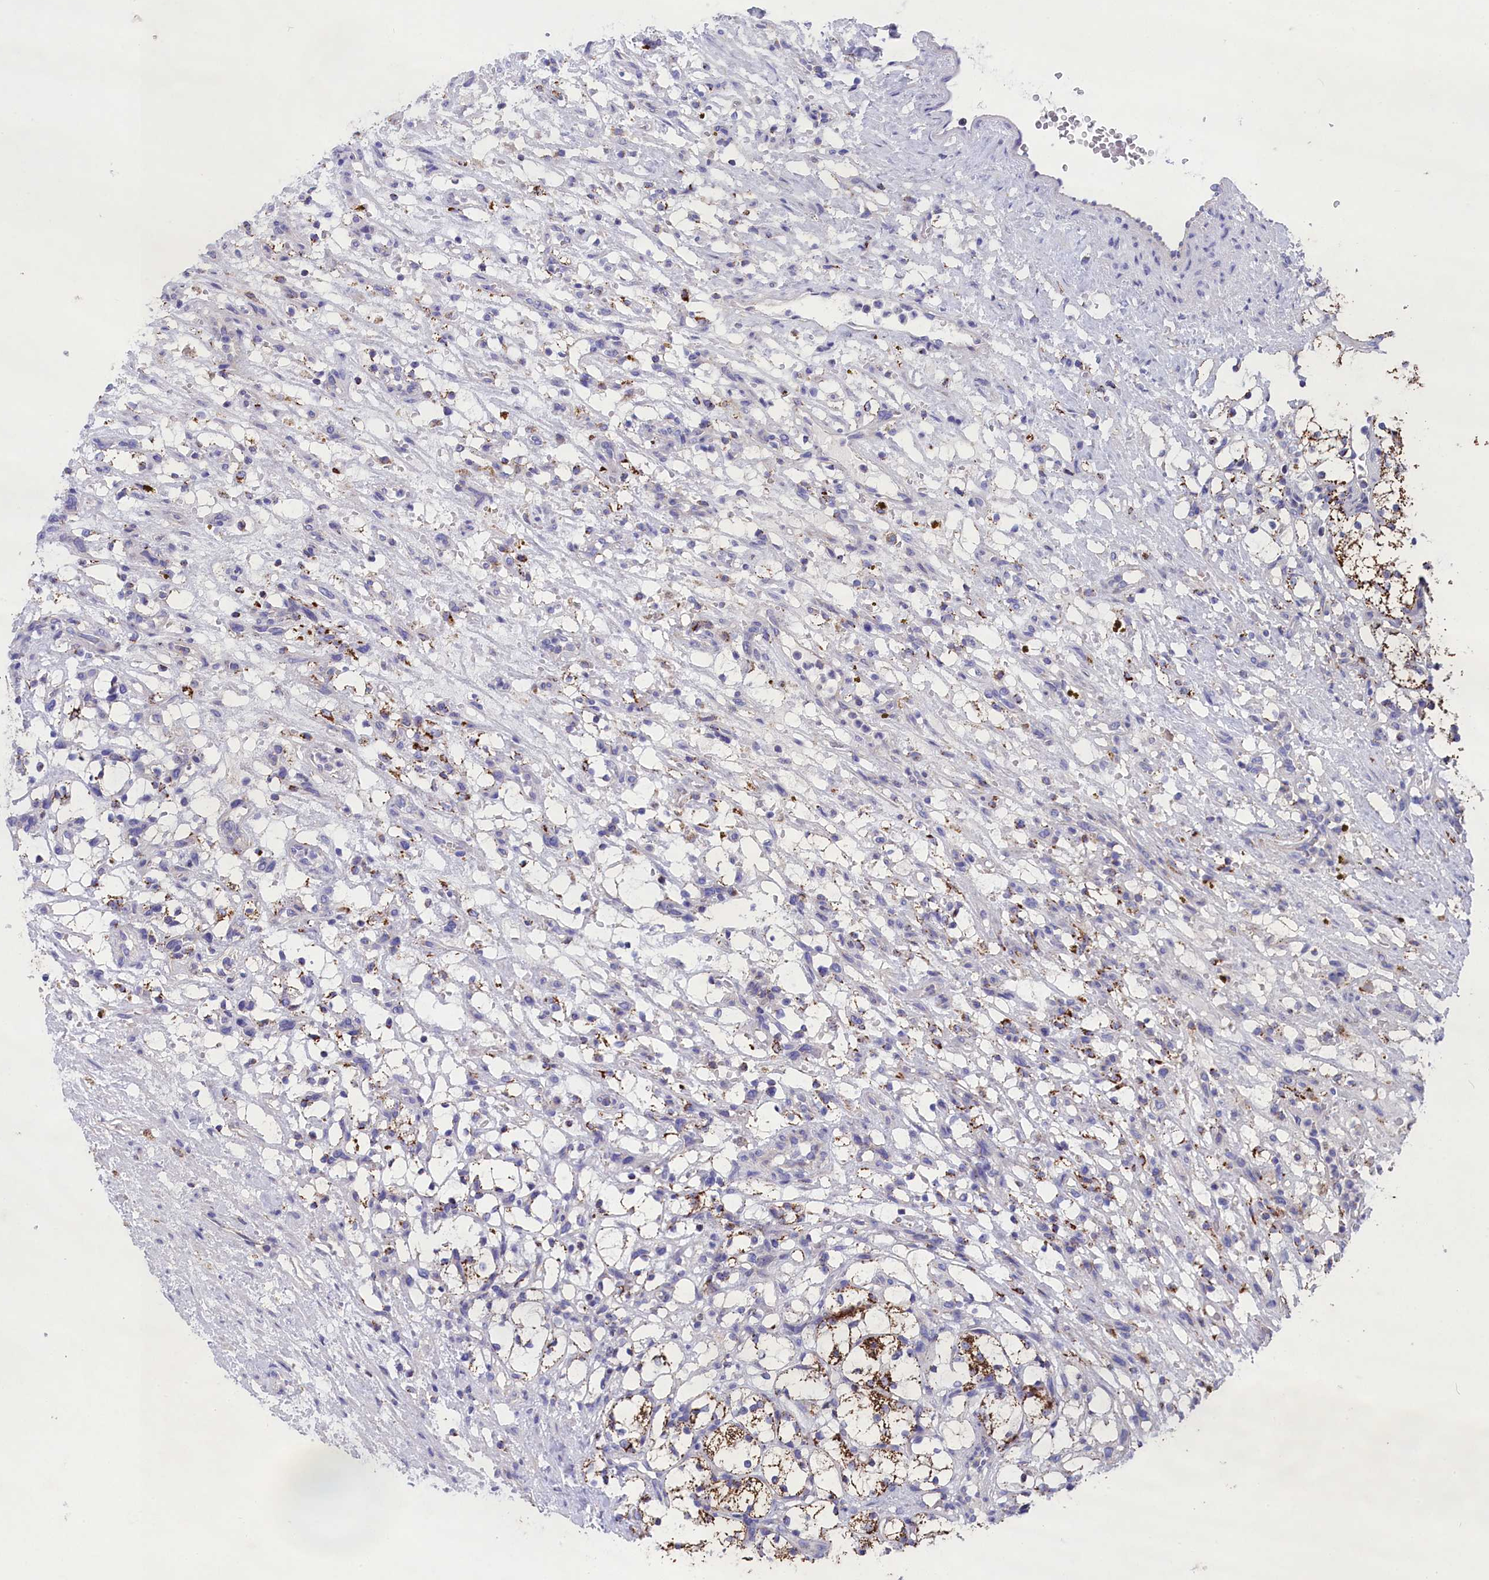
{"staining": {"intensity": "negative", "quantity": "none", "location": "none"}, "tissue": "renal cancer", "cell_type": "Tumor cells", "image_type": "cancer", "snomed": [{"axis": "morphology", "description": "Adenocarcinoma, NOS"}, {"axis": "topography", "description": "Kidney"}], "caption": "A high-resolution histopathology image shows immunohistochemistry staining of adenocarcinoma (renal), which demonstrates no significant positivity in tumor cells.", "gene": "PRDM12", "patient": {"sex": "female", "age": 69}}